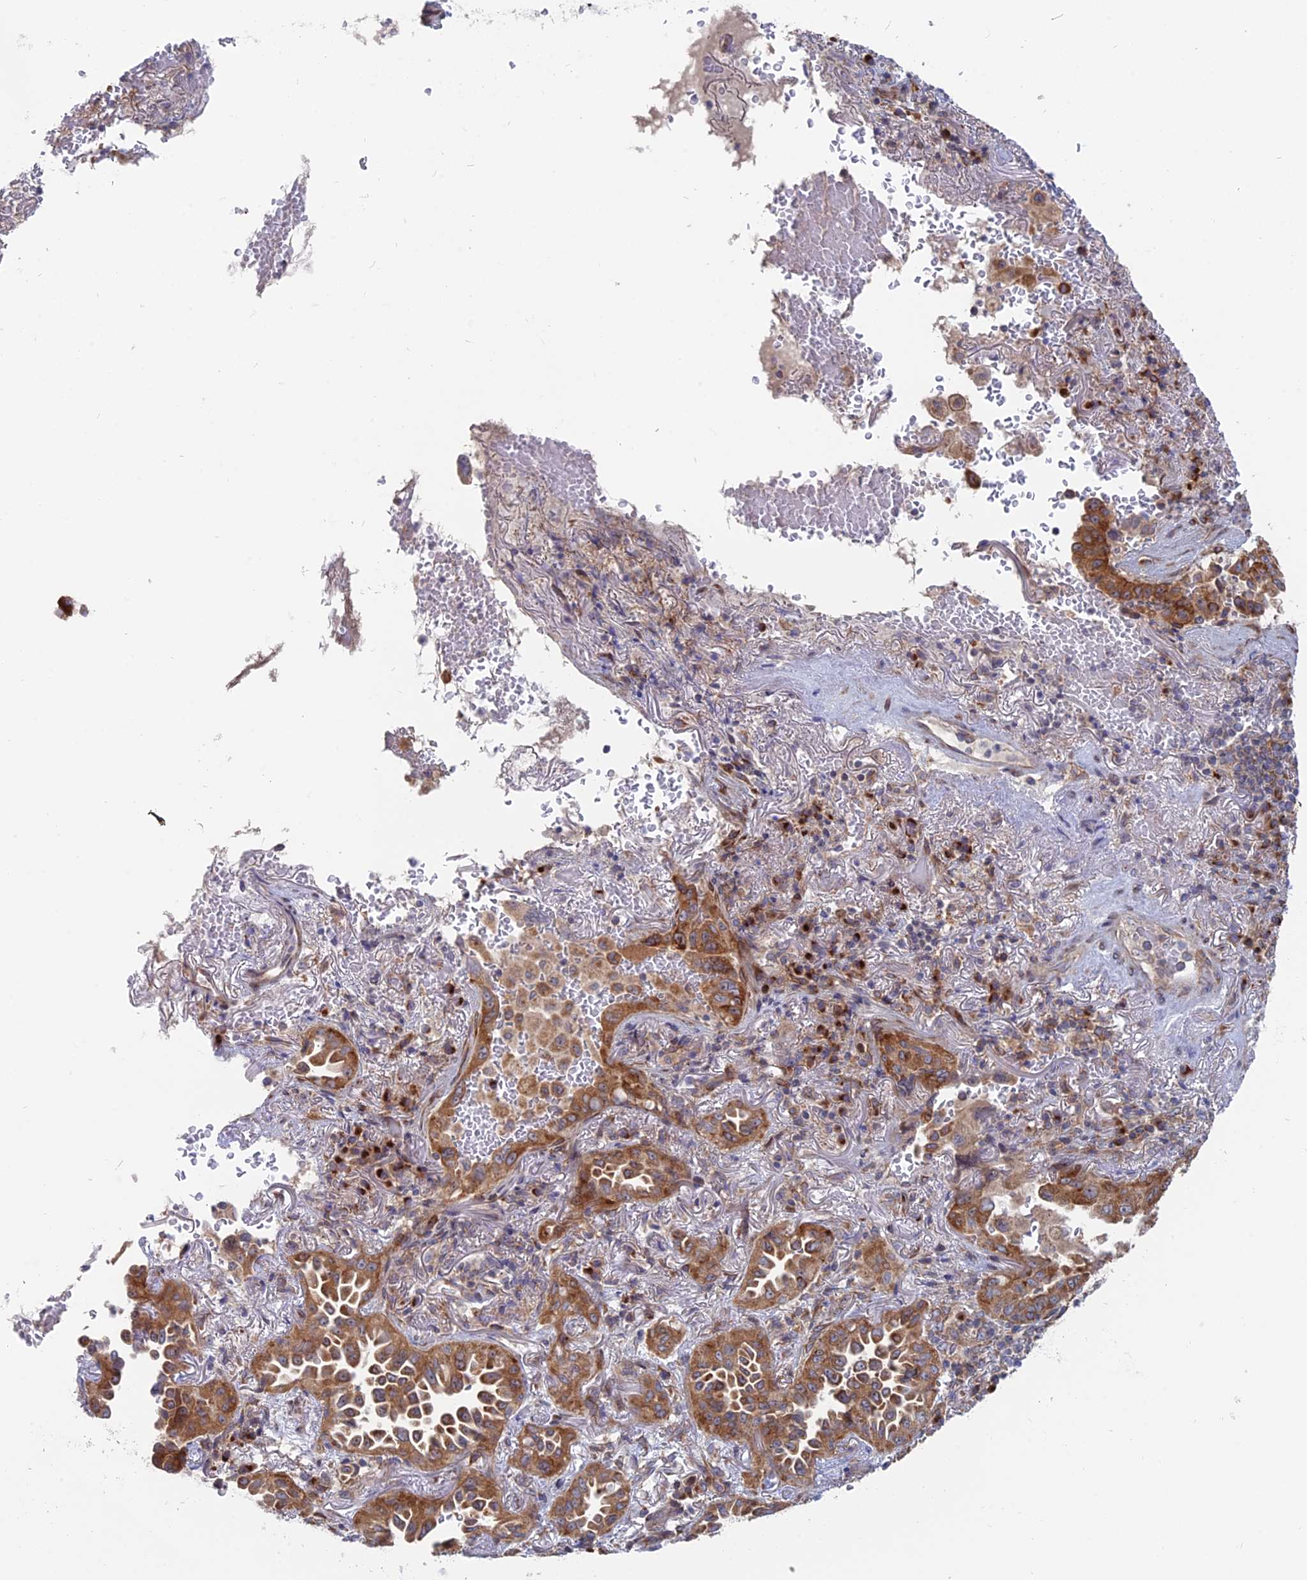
{"staining": {"intensity": "moderate", "quantity": ">75%", "location": "cytoplasmic/membranous"}, "tissue": "lung cancer", "cell_type": "Tumor cells", "image_type": "cancer", "snomed": [{"axis": "morphology", "description": "Adenocarcinoma, NOS"}, {"axis": "topography", "description": "Lung"}], "caption": "Lung adenocarcinoma stained with DAB immunohistochemistry (IHC) shows medium levels of moderate cytoplasmic/membranous positivity in about >75% of tumor cells.", "gene": "TBC1D30", "patient": {"sex": "female", "age": 69}}